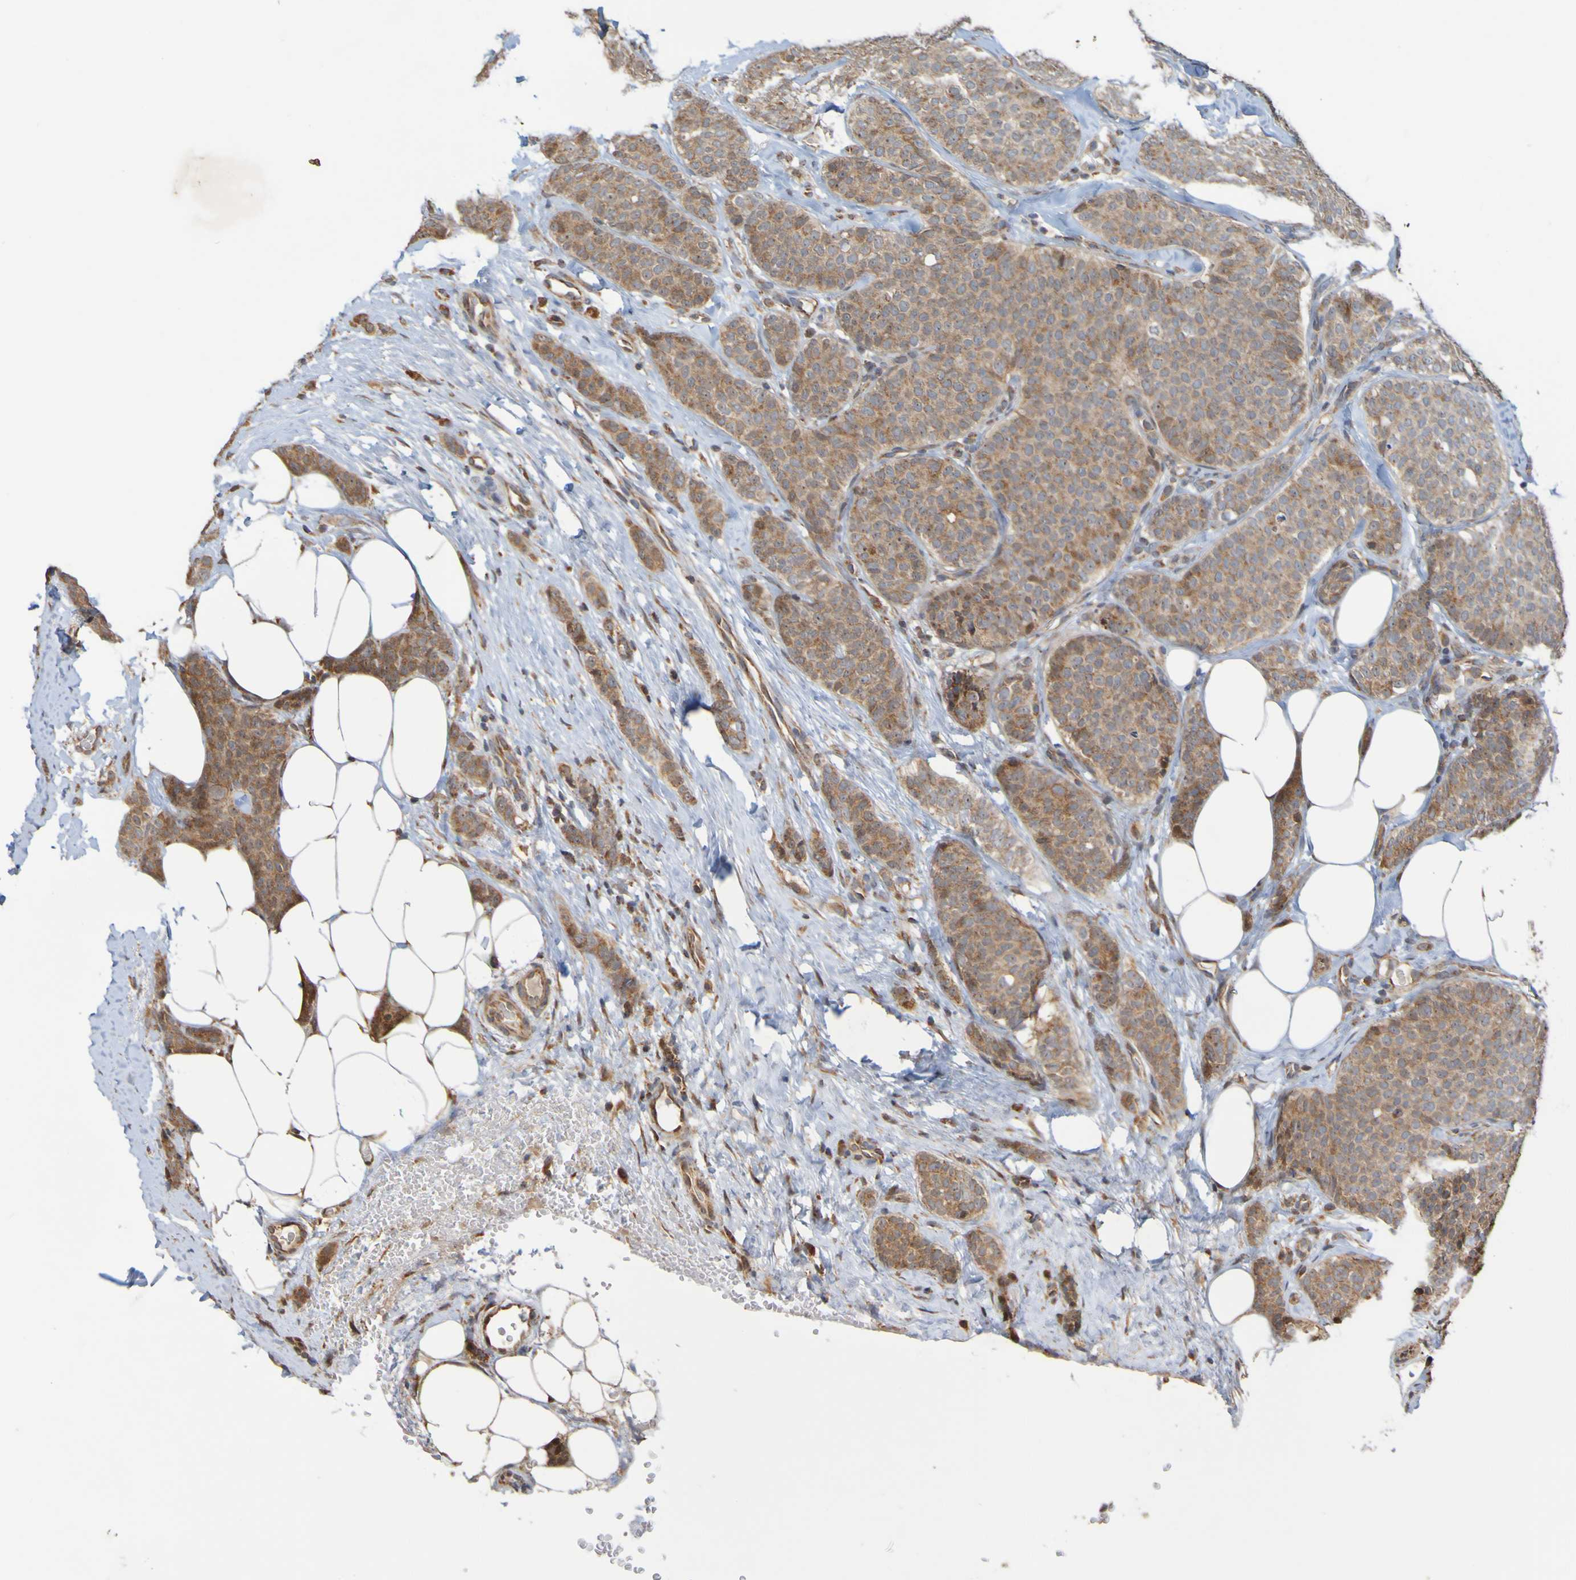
{"staining": {"intensity": "moderate", "quantity": ">75%", "location": "cytoplasmic/membranous"}, "tissue": "breast cancer", "cell_type": "Tumor cells", "image_type": "cancer", "snomed": [{"axis": "morphology", "description": "Lobular carcinoma"}, {"axis": "topography", "description": "Skin"}, {"axis": "topography", "description": "Breast"}], "caption": "The micrograph demonstrates immunohistochemical staining of lobular carcinoma (breast). There is moderate cytoplasmic/membranous staining is identified in about >75% of tumor cells. (Stains: DAB in brown, nuclei in blue, Microscopy: brightfield microscopy at high magnification).", "gene": "TMBIM1", "patient": {"sex": "female", "age": 46}}